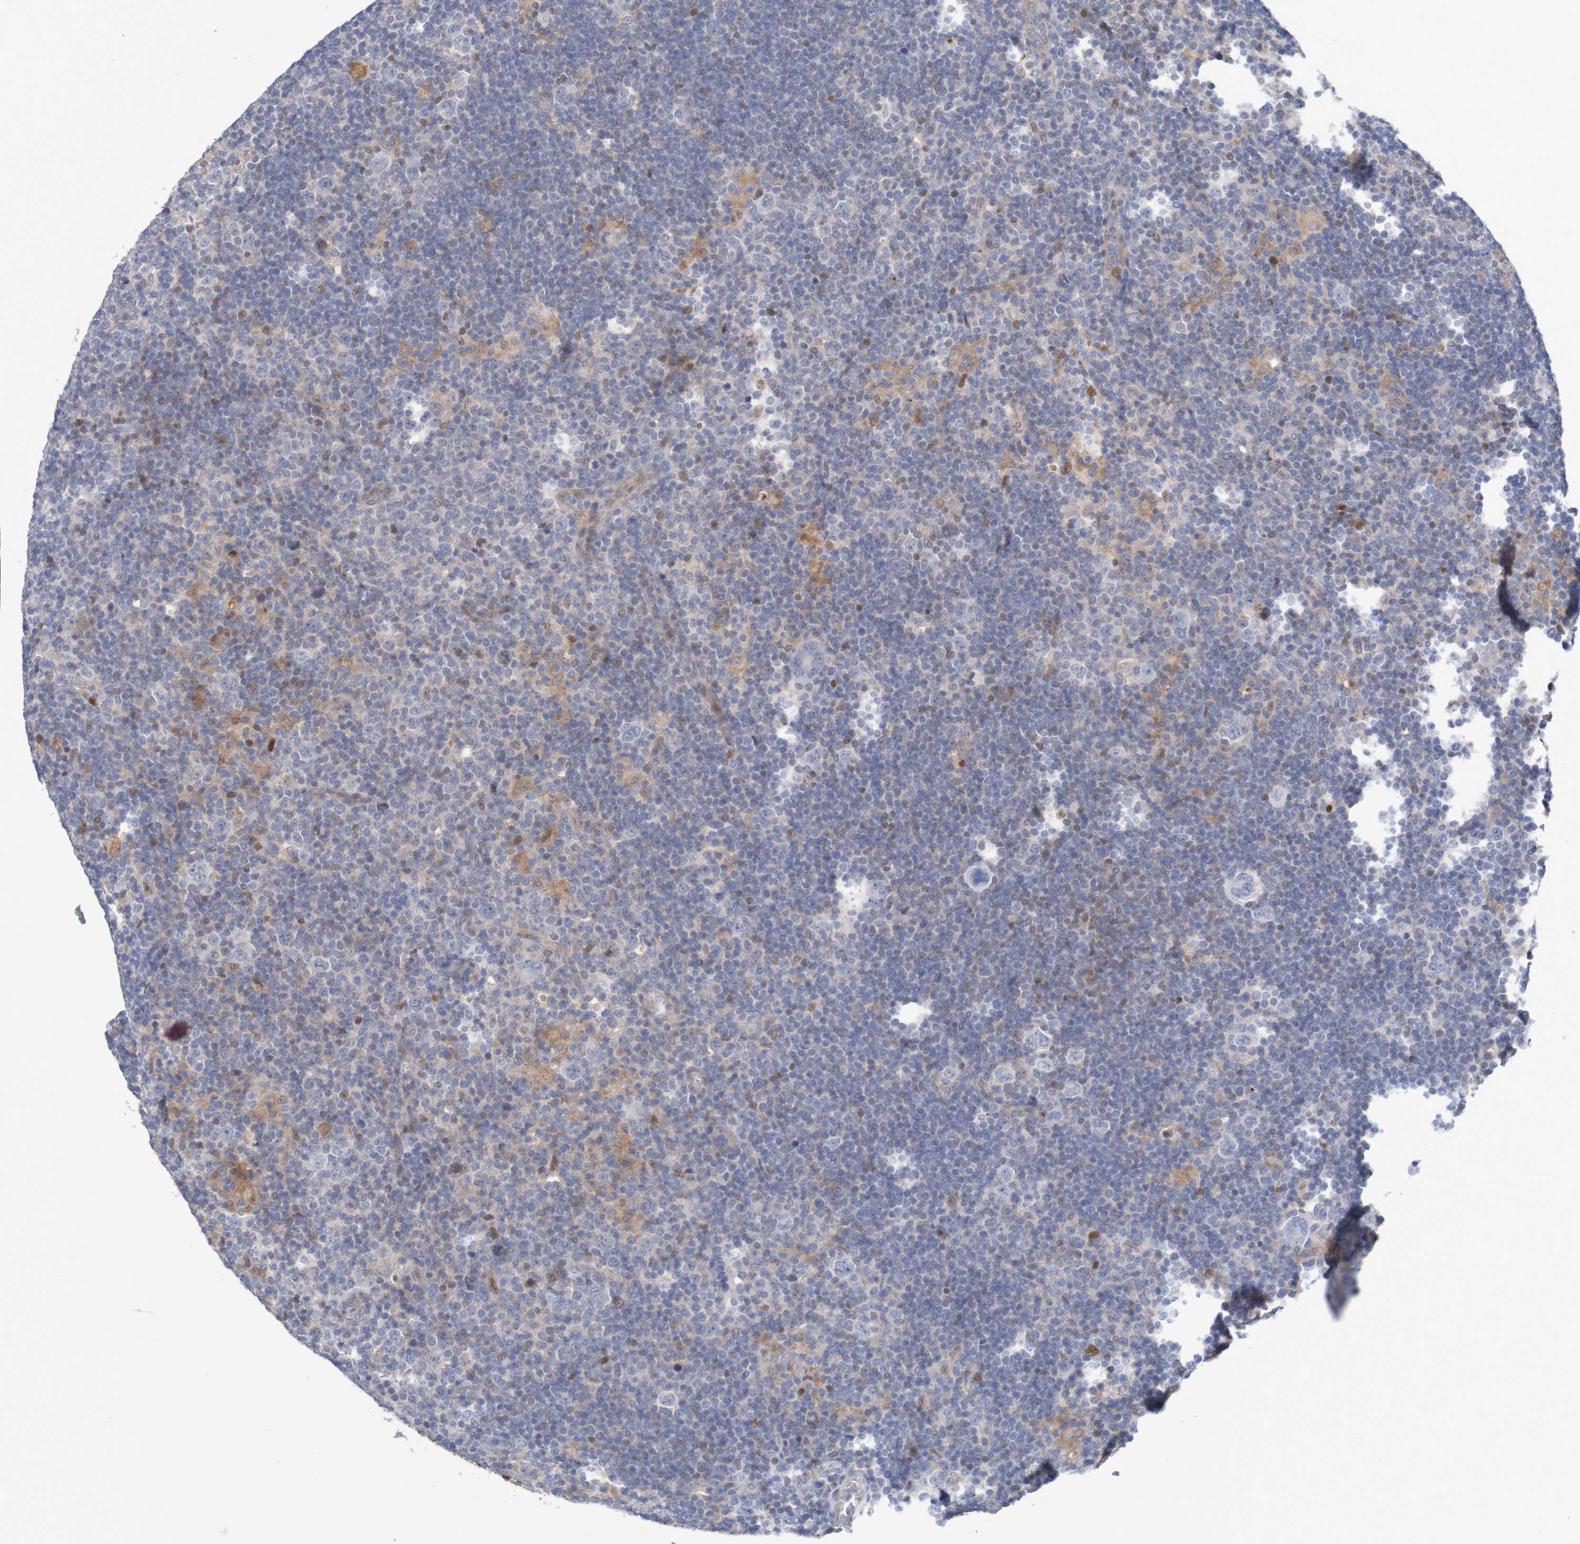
{"staining": {"intensity": "negative", "quantity": "none", "location": "none"}, "tissue": "lymphoma", "cell_type": "Tumor cells", "image_type": "cancer", "snomed": [{"axis": "morphology", "description": "Hodgkin's disease, NOS"}, {"axis": "topography", "description": "Lymph node"}], "caption": "This is an immunohistochemistry photomicrograph of human Hodgkin's disease. There is no staining in tumor cells.", "gene": "FBP2", "patient": {"sex": "female", "age": 57}}